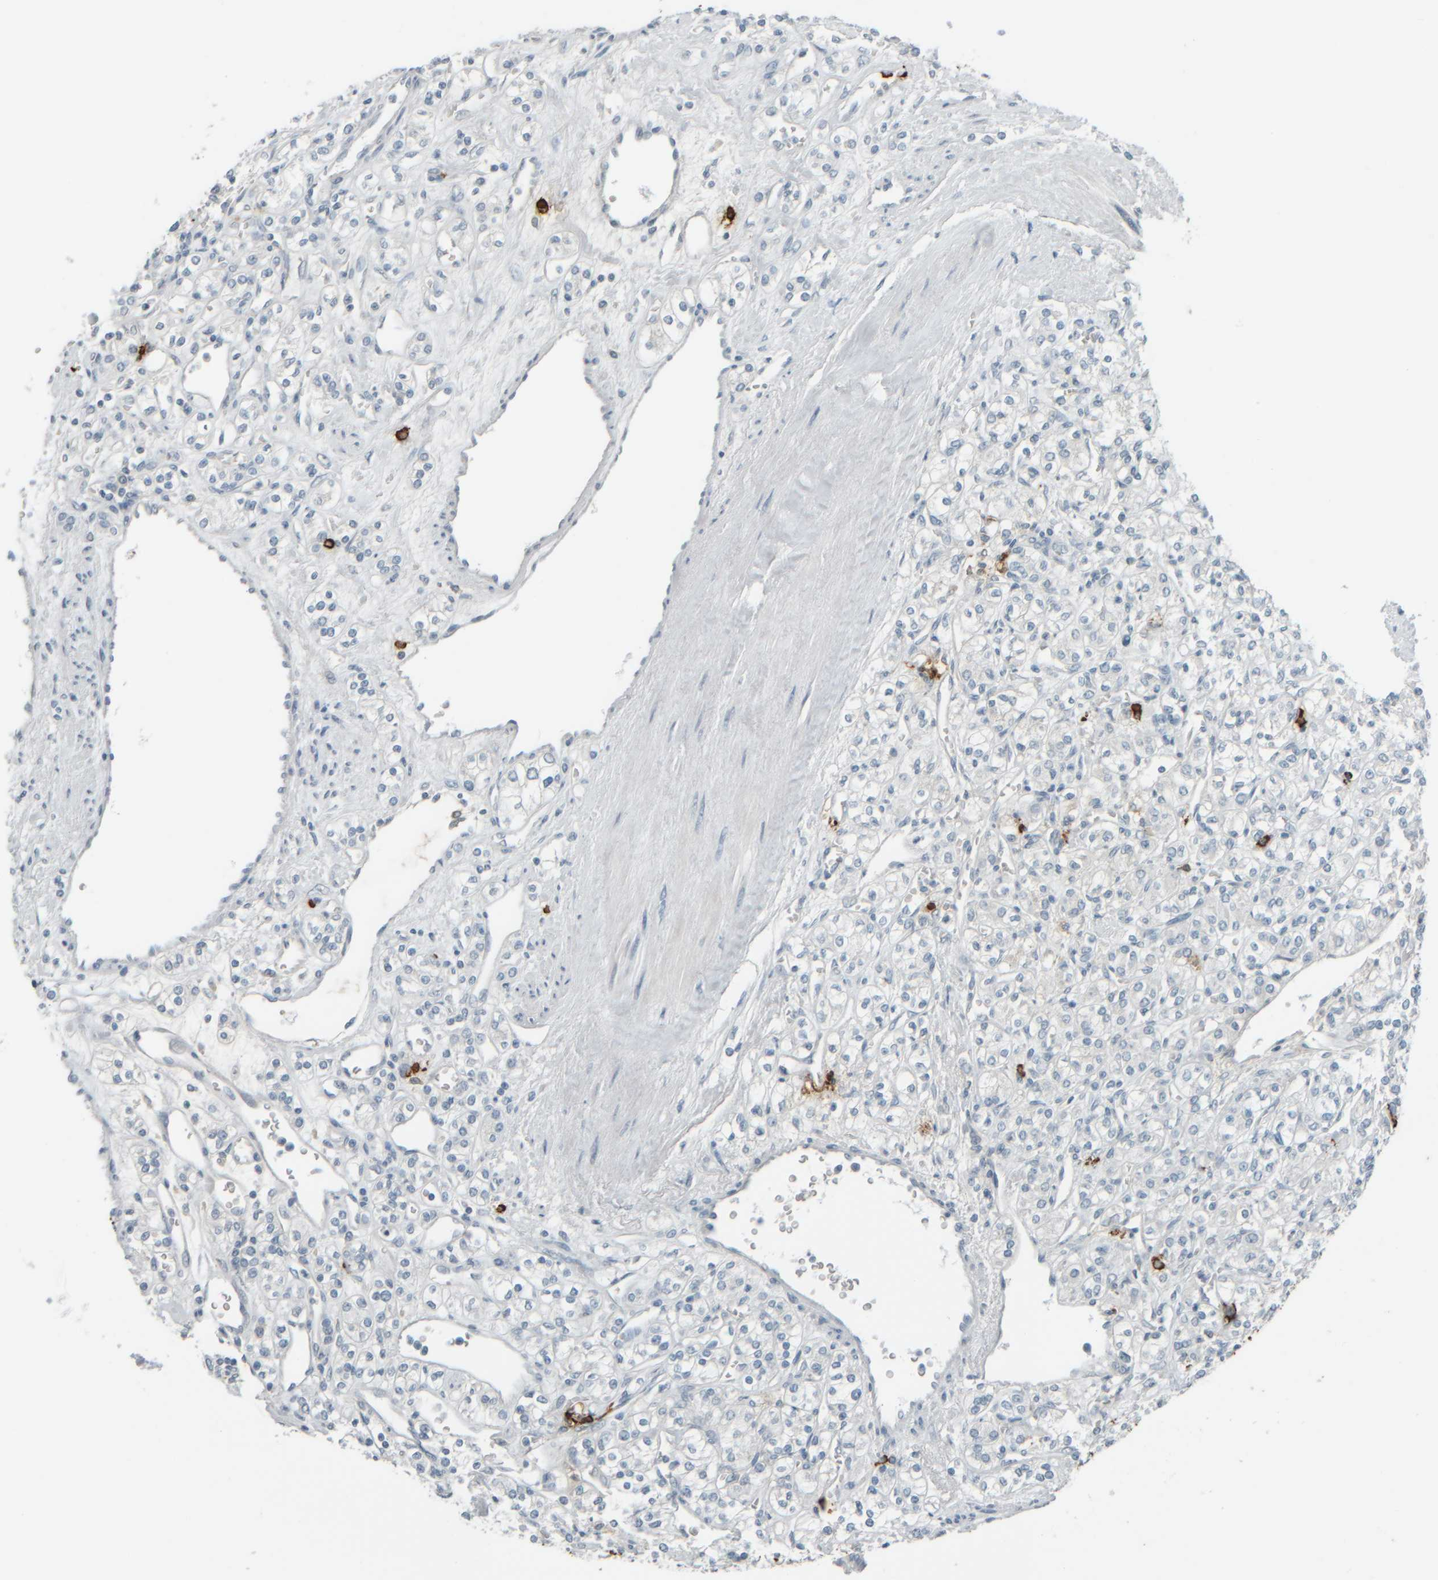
{"staining": {"intensity": "negative", "quantity": "none", "location": "none"}, "tissue": "renal cancer", "cell_type": "Tumor cells", "image_type": "cancer", "snomed": [{"axis": "morphology", "description": "Adenocarcinoma, NOS"}, {"axis": "topography", "description": "Kidney"}], "caption": "The immunohistochemistry (IHC) image has no significant staining in tumor cells of renal adenocarcinoma tissue.", "gene": "TPSAB1", "patient": {"sex": "male", "age": 77}}